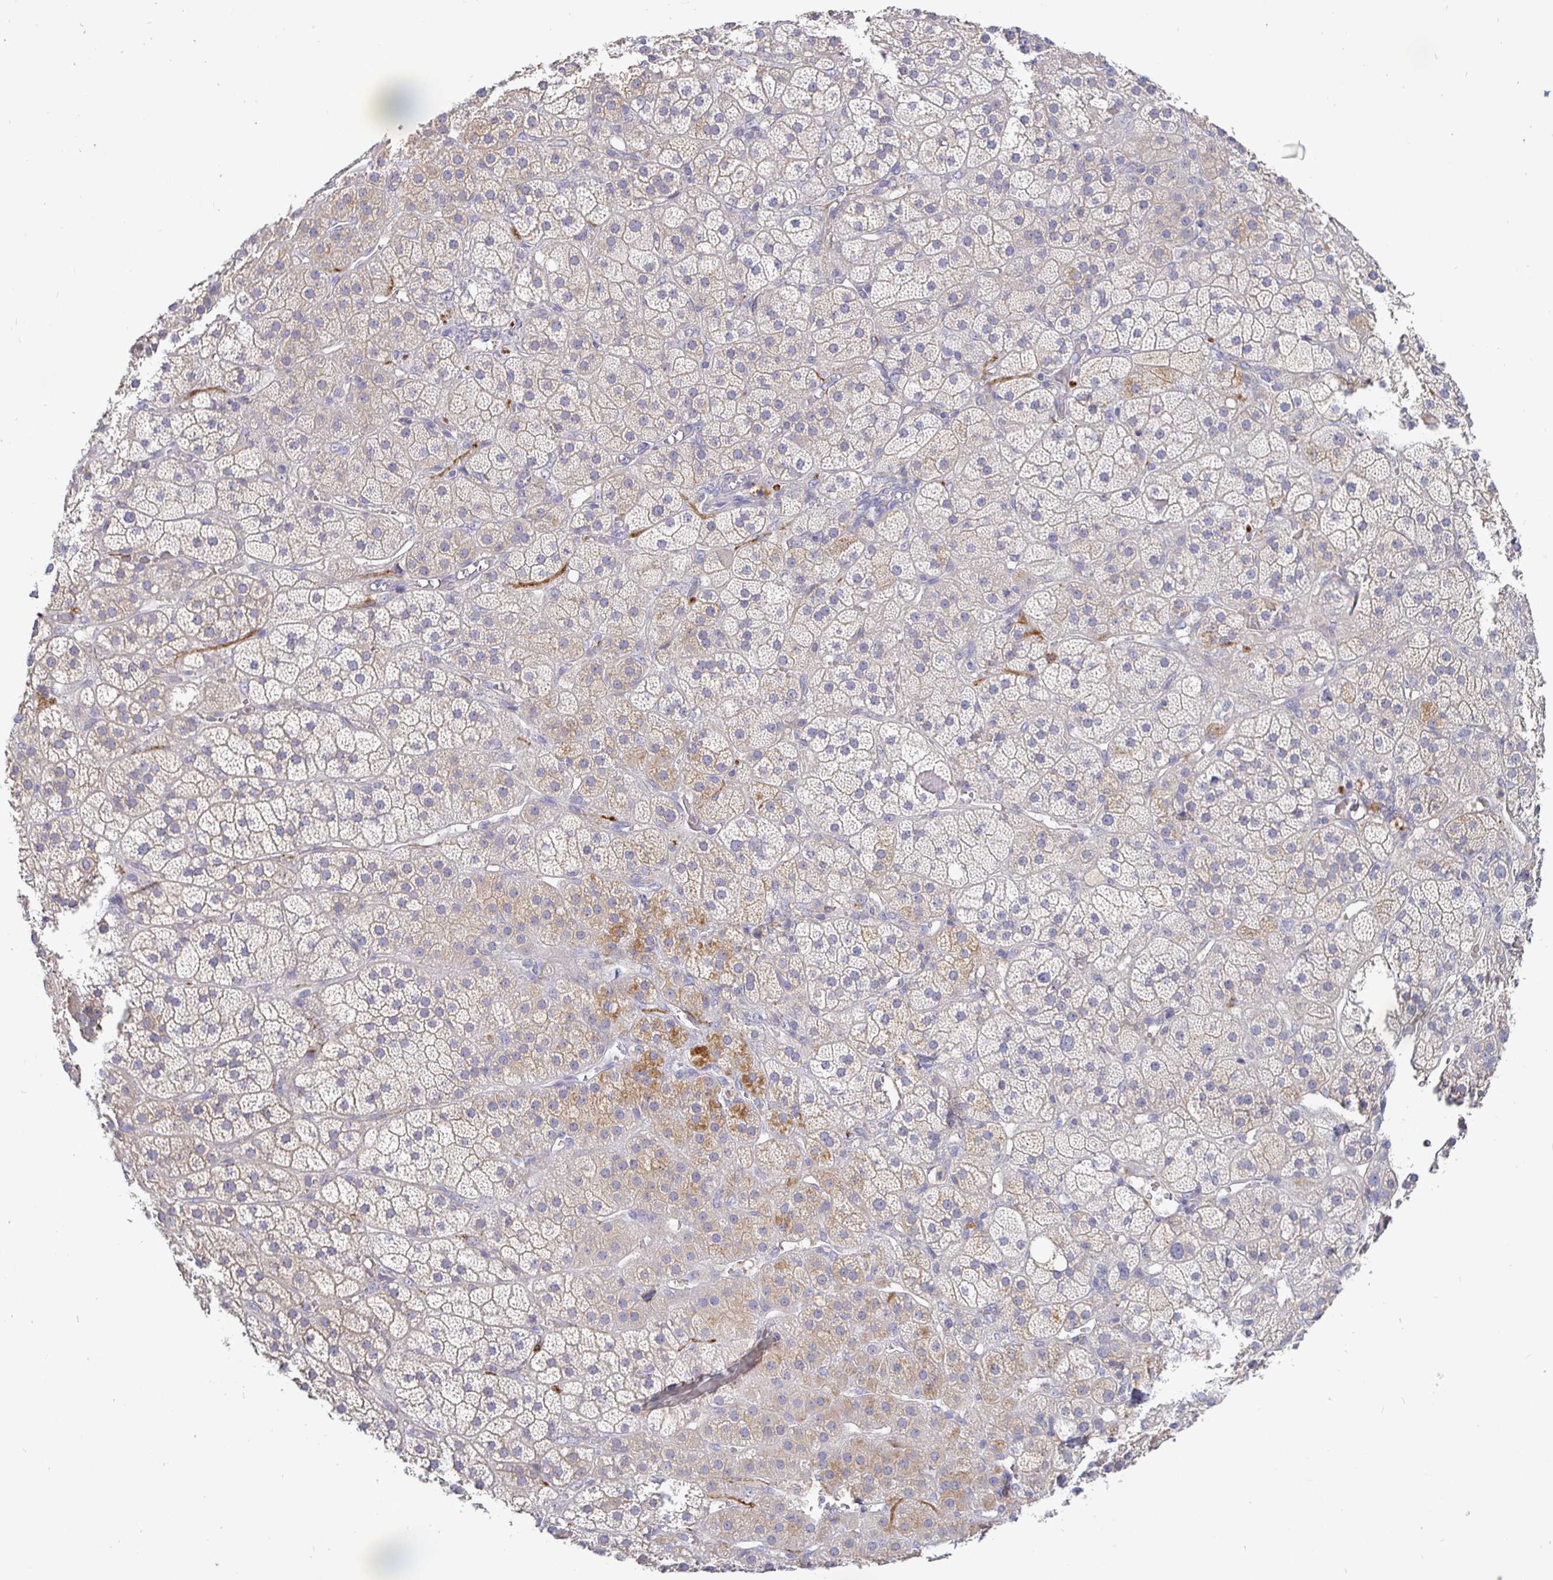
{"staining": {"intensity": "moderate", "quantity": "<25%", "location": "cytoplasmic/membranous"}, "tissue": "adrenal gland", "cell_type": "Glandular cells", "image_type": "normal", "snomed": [{"axis": "morphology", "description": "Normal tissue, NOS"}, {"axis": "topography", "description": "Adrenal gland"}], "caption": "Immunohistochemistry (IHC) (DAB (3,3'-diaminobenzidine)) staining of normal adrenal gland shows moderate cytoplasmic/membranous protein positivity in approximately <25% of glandular cells.", "gene": "KIF21A", "patient": {"sex": "male", "age": 57}}